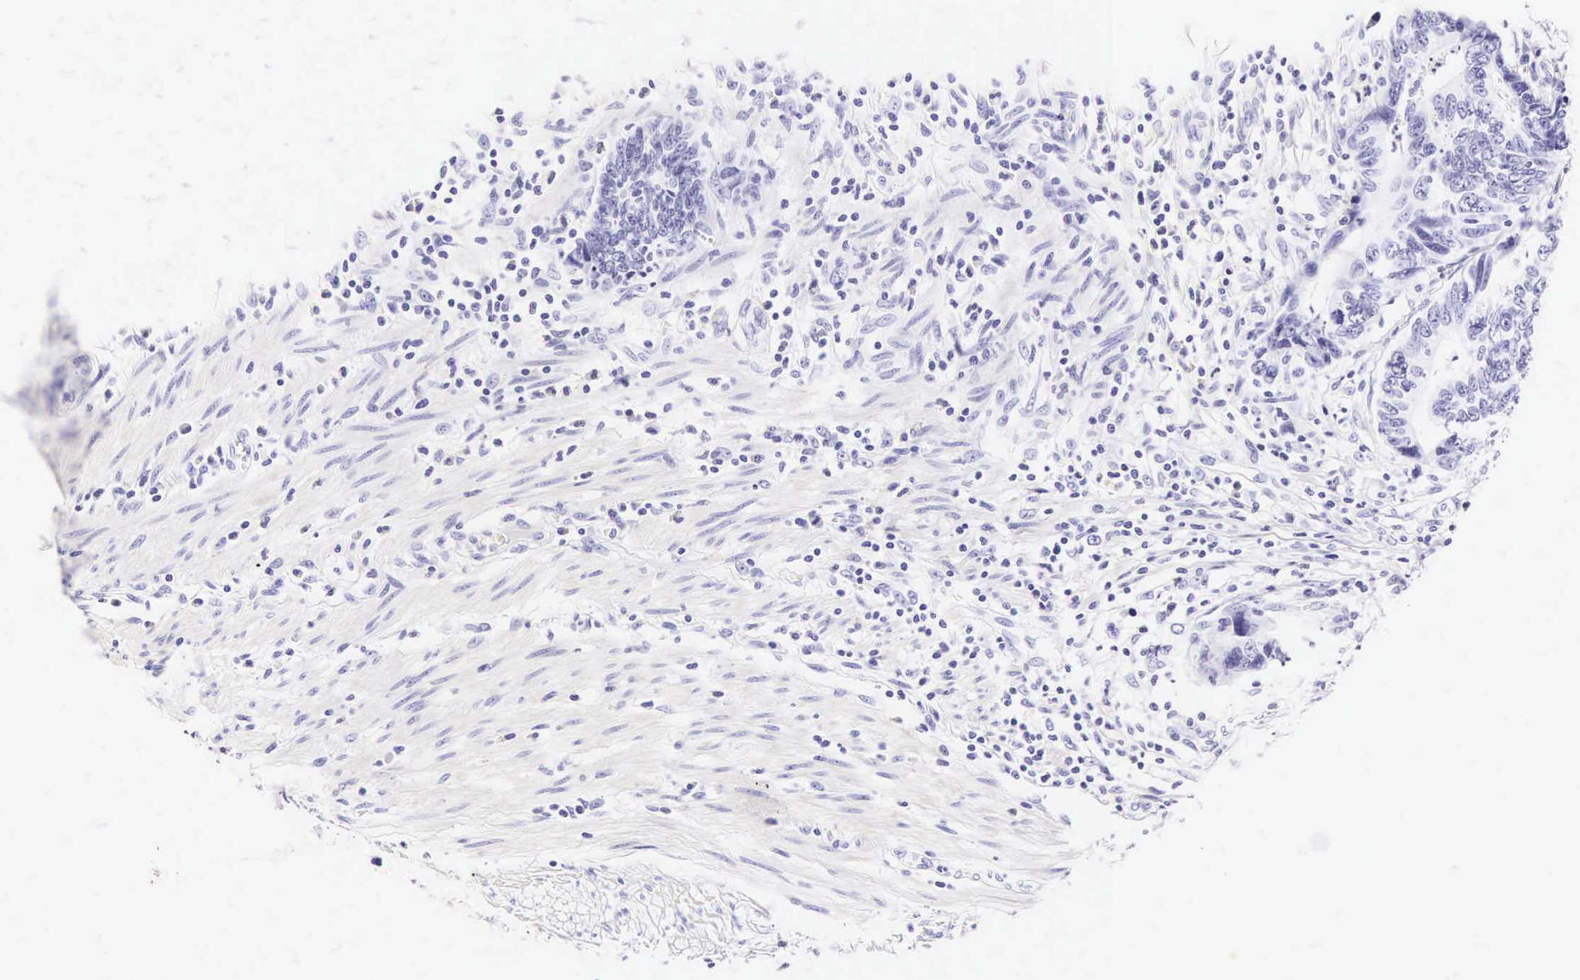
{"staining": {"intensity": "negative", "quantity": "none", "location": "none"}, "tissue": "colorectal cancer", "cell_type": "Tumor cells", "image_type": "cancer", "snomed": [{"axis": "morphology", "description": "Adenocarcinoma, NOS"}, {"axis": "topography", "description": "Colon"}], "caption": "DAB immunohistochemical staining of adenocarcinoma (colorectal) exhibits no significant expression in tumor cells.", "gene": "CD1A", "patient": {"sex": "female", "age": 78}}